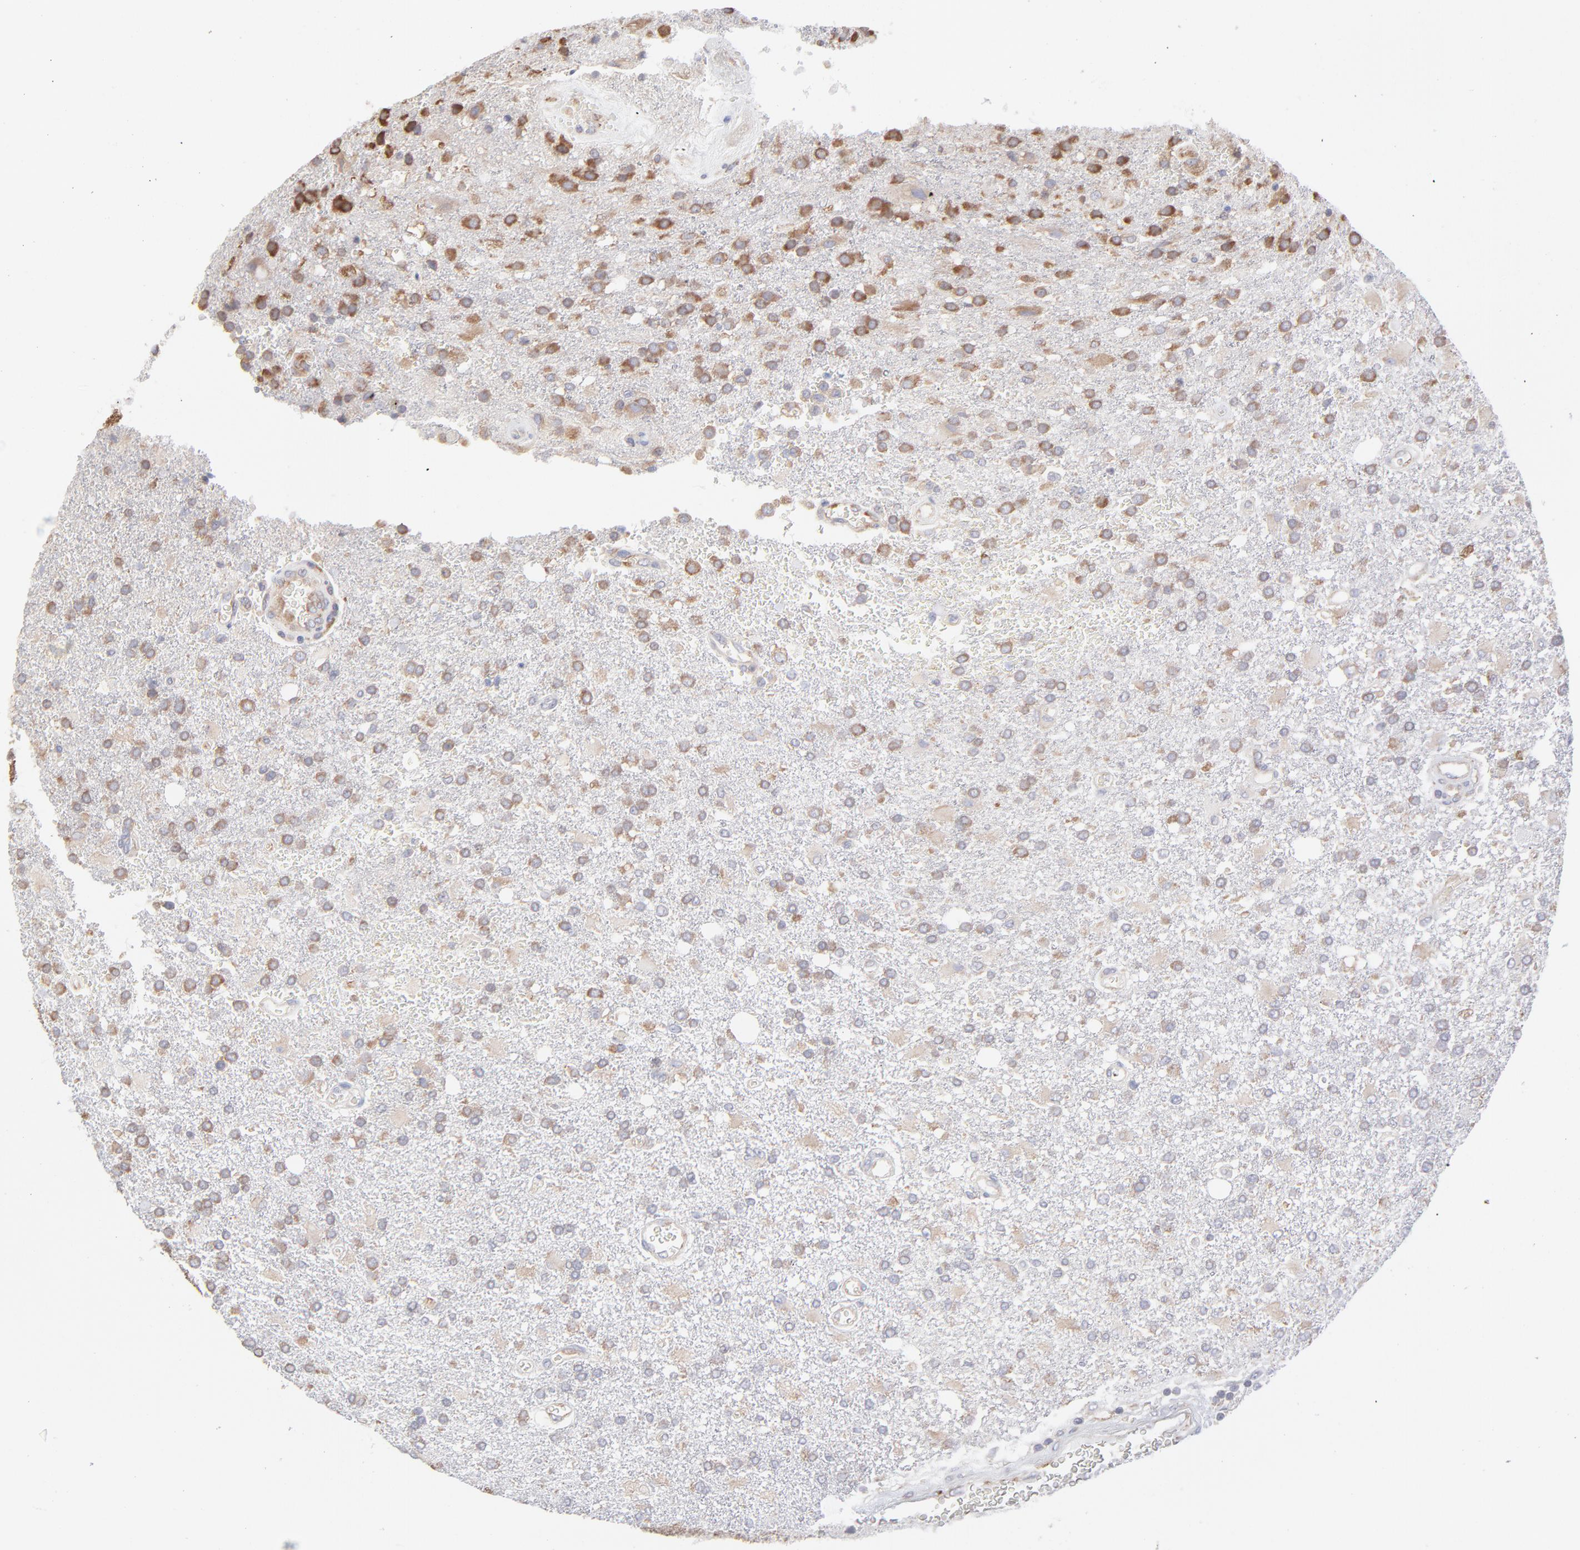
{"staining": {"intensity": "moderate", "quantity": ">75%", "location": "cytoplasmic/membranous"}, "tissue": "glioma", "cell_type": "Tumor cells", "image_type": "cancer", "snomed": [{"axis": "morphology", "description": "Glioma, malignant, High grade"}, {"axis": "topography", "description": "Cerebral cortex"}], "caption": "Glioma stained for a protein shows moderate cytoplasmic/membranous positivity in tumor cells. Nuclei are stained in blue.", "gene": "RPS21", "patient": {"sex": "male", "age": 79}}